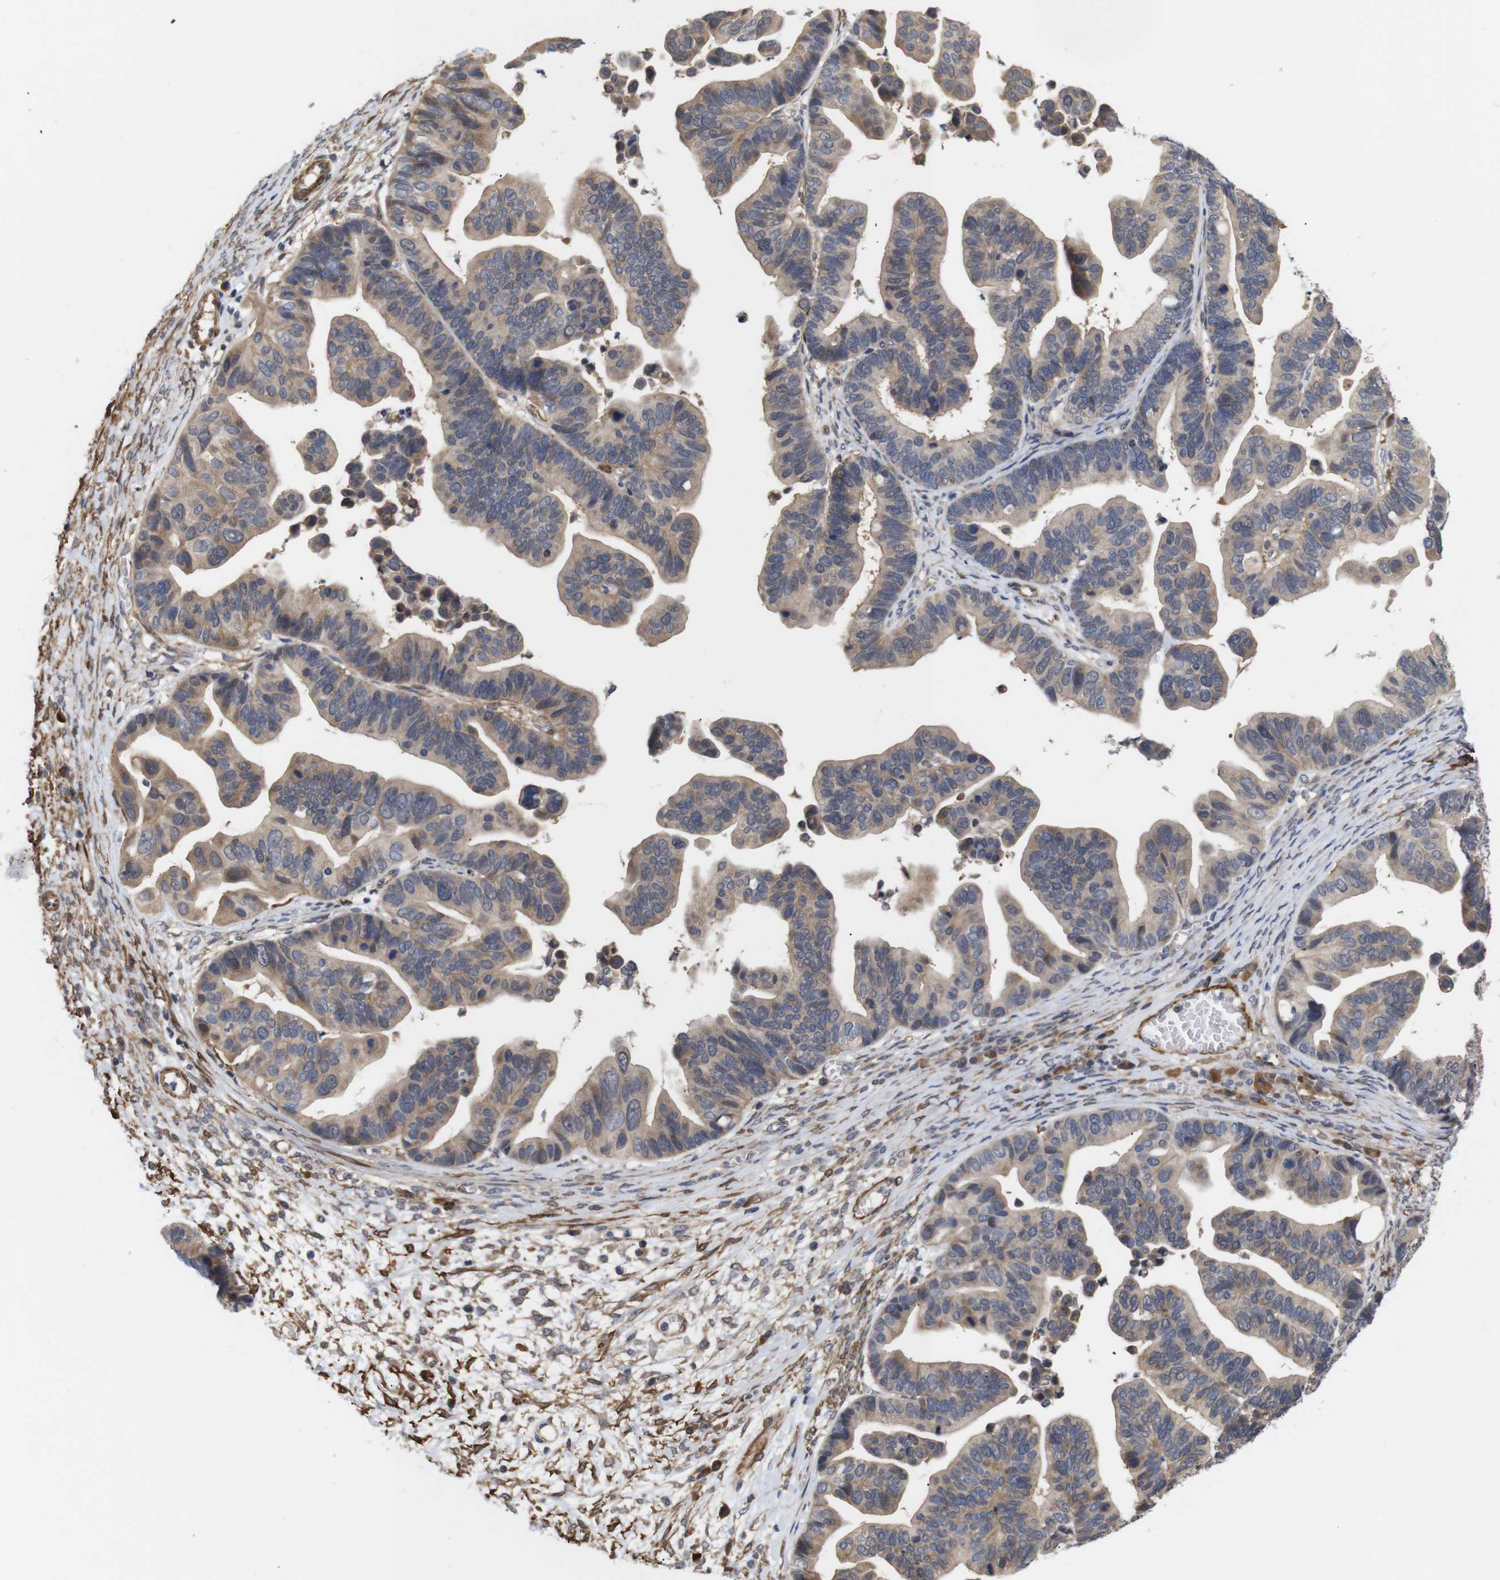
{"staining": {"intensity": "moderate", "quantity": ">75%", "location": "cytoplasmic/membranous"}, "tissue": "ovarian cancer", "cell_type": "Tumor cells", "image_type": "cancer", "snomed": [{"axis": "morphology", "description": "Cystadenocarcinoma, serous, NOS"}, {"axis": "topography", "description": "Ovary"}], "caption": "Brown immunohistochemical staining in ovarian cancer (serous cystadenocarcinoma) displays moderate cytoplasmic/membranous expression in approximately >75% of tumor cells. Immunohistochemistry stains the protein in brown and the nuclei are stained blue.", "gene": "PDLIM5", "patient": {"sex": "female", "age": 56}}